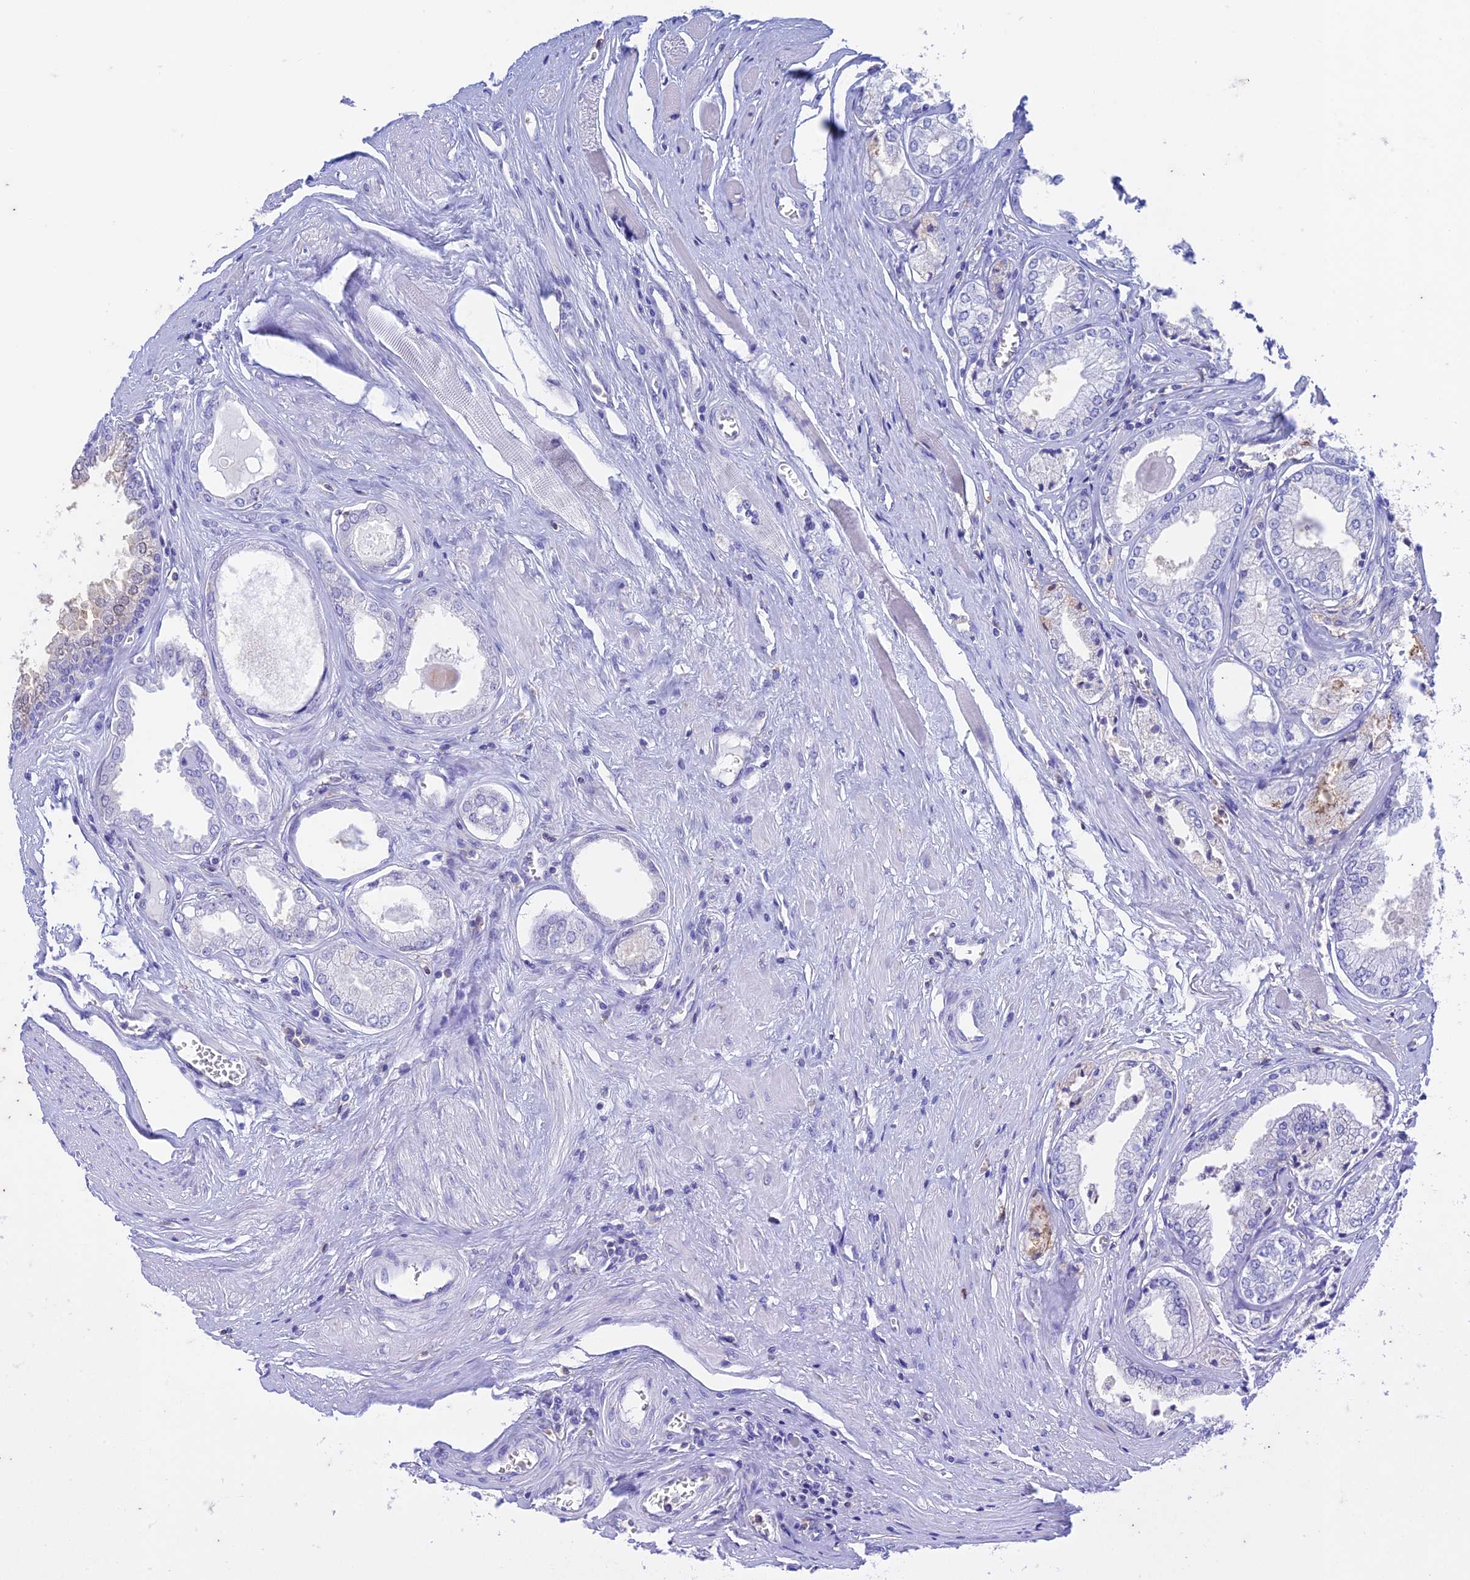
{"staining": {"intensity": "negative", "quantity": "none", "location": "none"}, "tissue": "prostate cancer", "cell_type": "Tumor cells", "image_type": "cancer", "snomed": [{"axis": "morphology", "description": "Adenocarcinoma, Low grade"}, {"axis": "topography", "description": "Prostate"}], "caption": "Tumor cells are negative for protein expression in human low-grade adenocarcinoma (prostate).", "gene": "FGF7", "patient": {"sex": "male", "age": 60}}